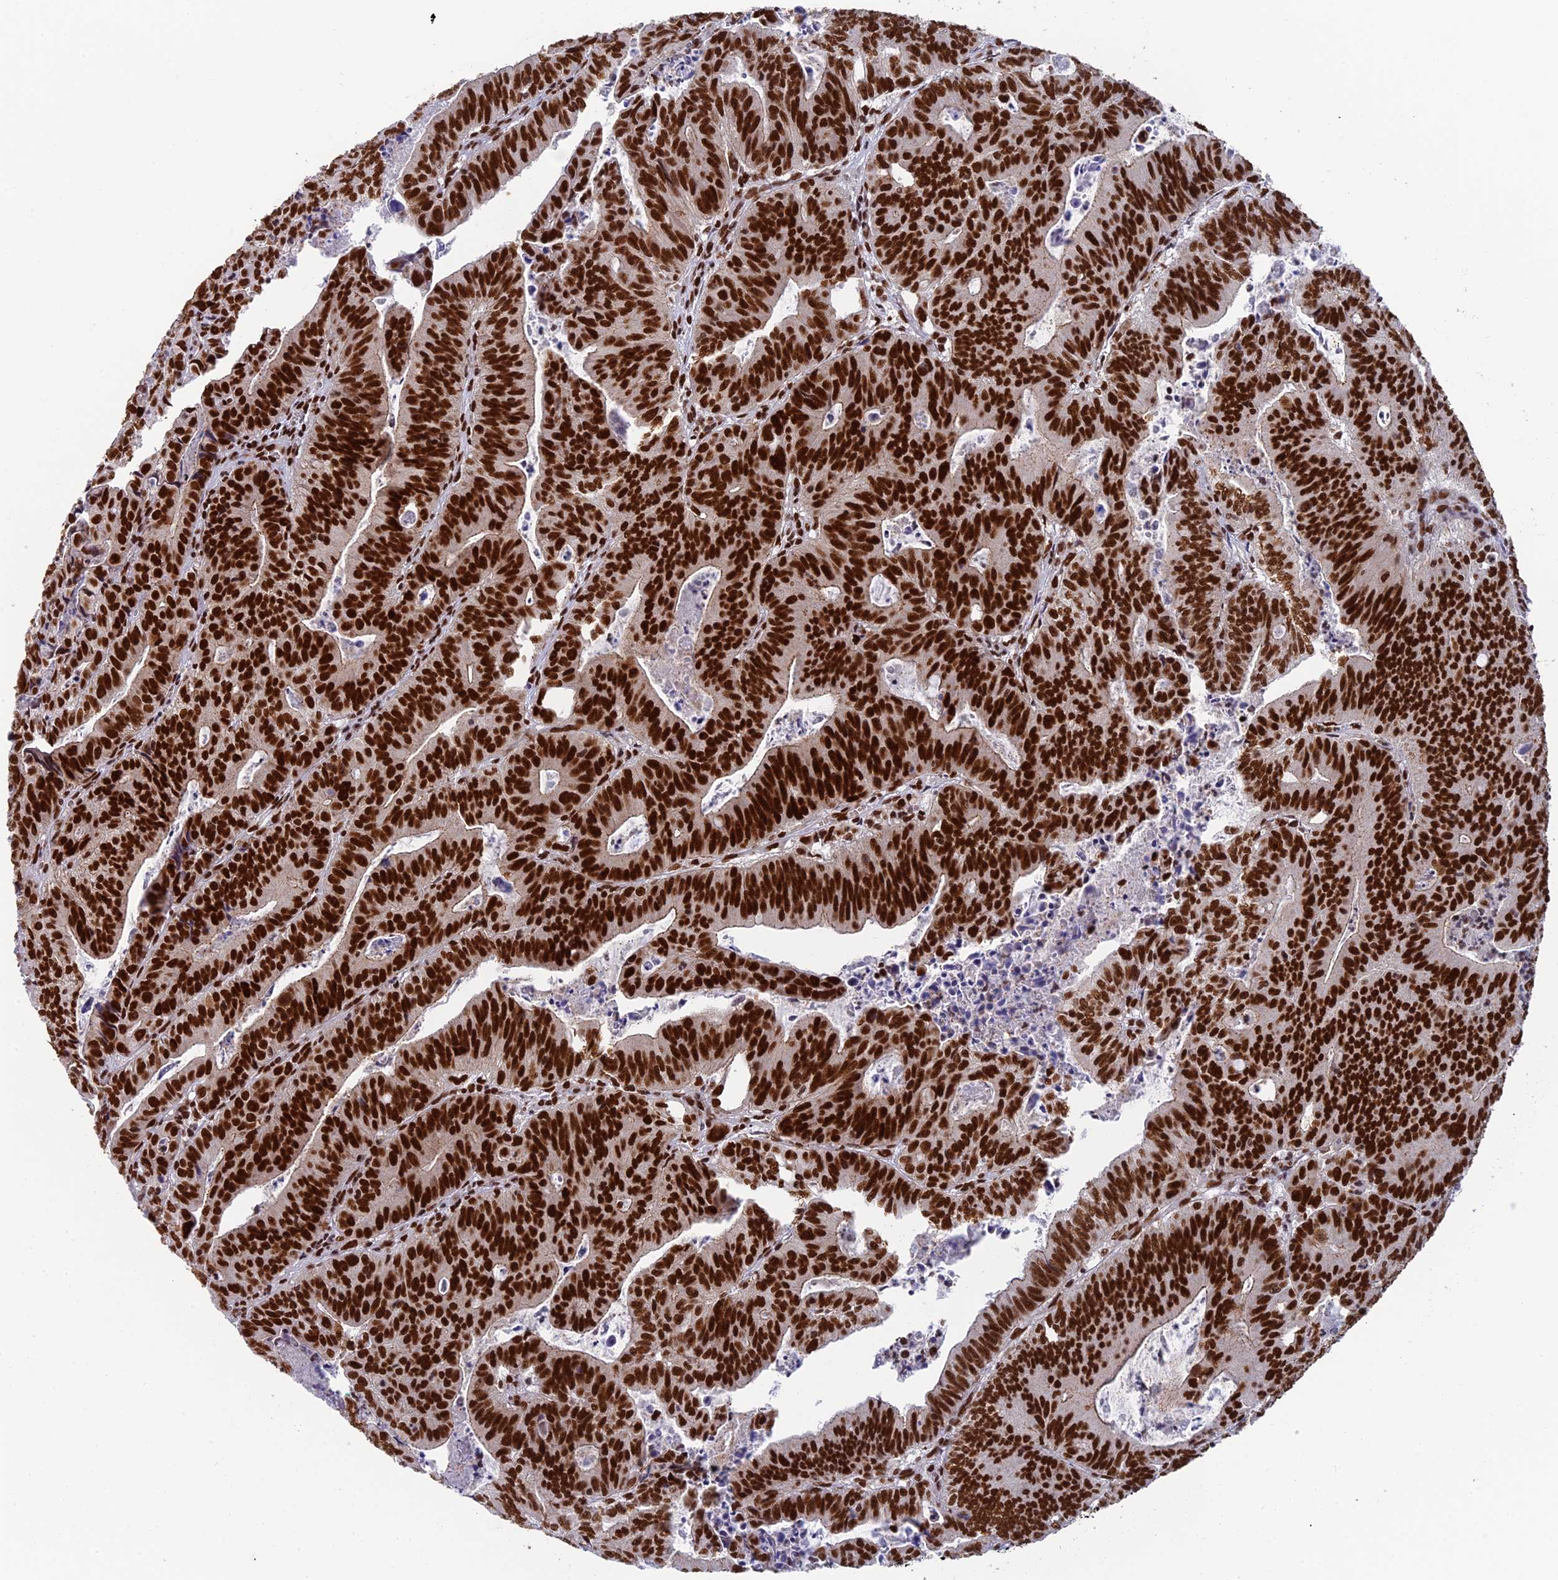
{"staining": {"intensity": "strong", "quantity": ">75%", "location": "nuclear"}, "tissue": "colorectal cancer", "cell_type": "Tumor cells", "image_type": "cancer", "snomed": [{"axis": "morphology", "description": "Adenocarcinoma, NOS"}, {"axis": "topography", "description": "Rectum"}], "caption": "High-magnification brightfield microscopy of colorectal cancer (adenocarcinoma) stained with DAB (3,3'-diaminobenzidine) (brown) and counterstained with hematoxylin (blue). tumor cells exhibit strong nuclear expression is appreciated in approximately>75% of cells.", "gene": "EEF1AKMT3", "patient": {"sex": "male", "age": 69}}